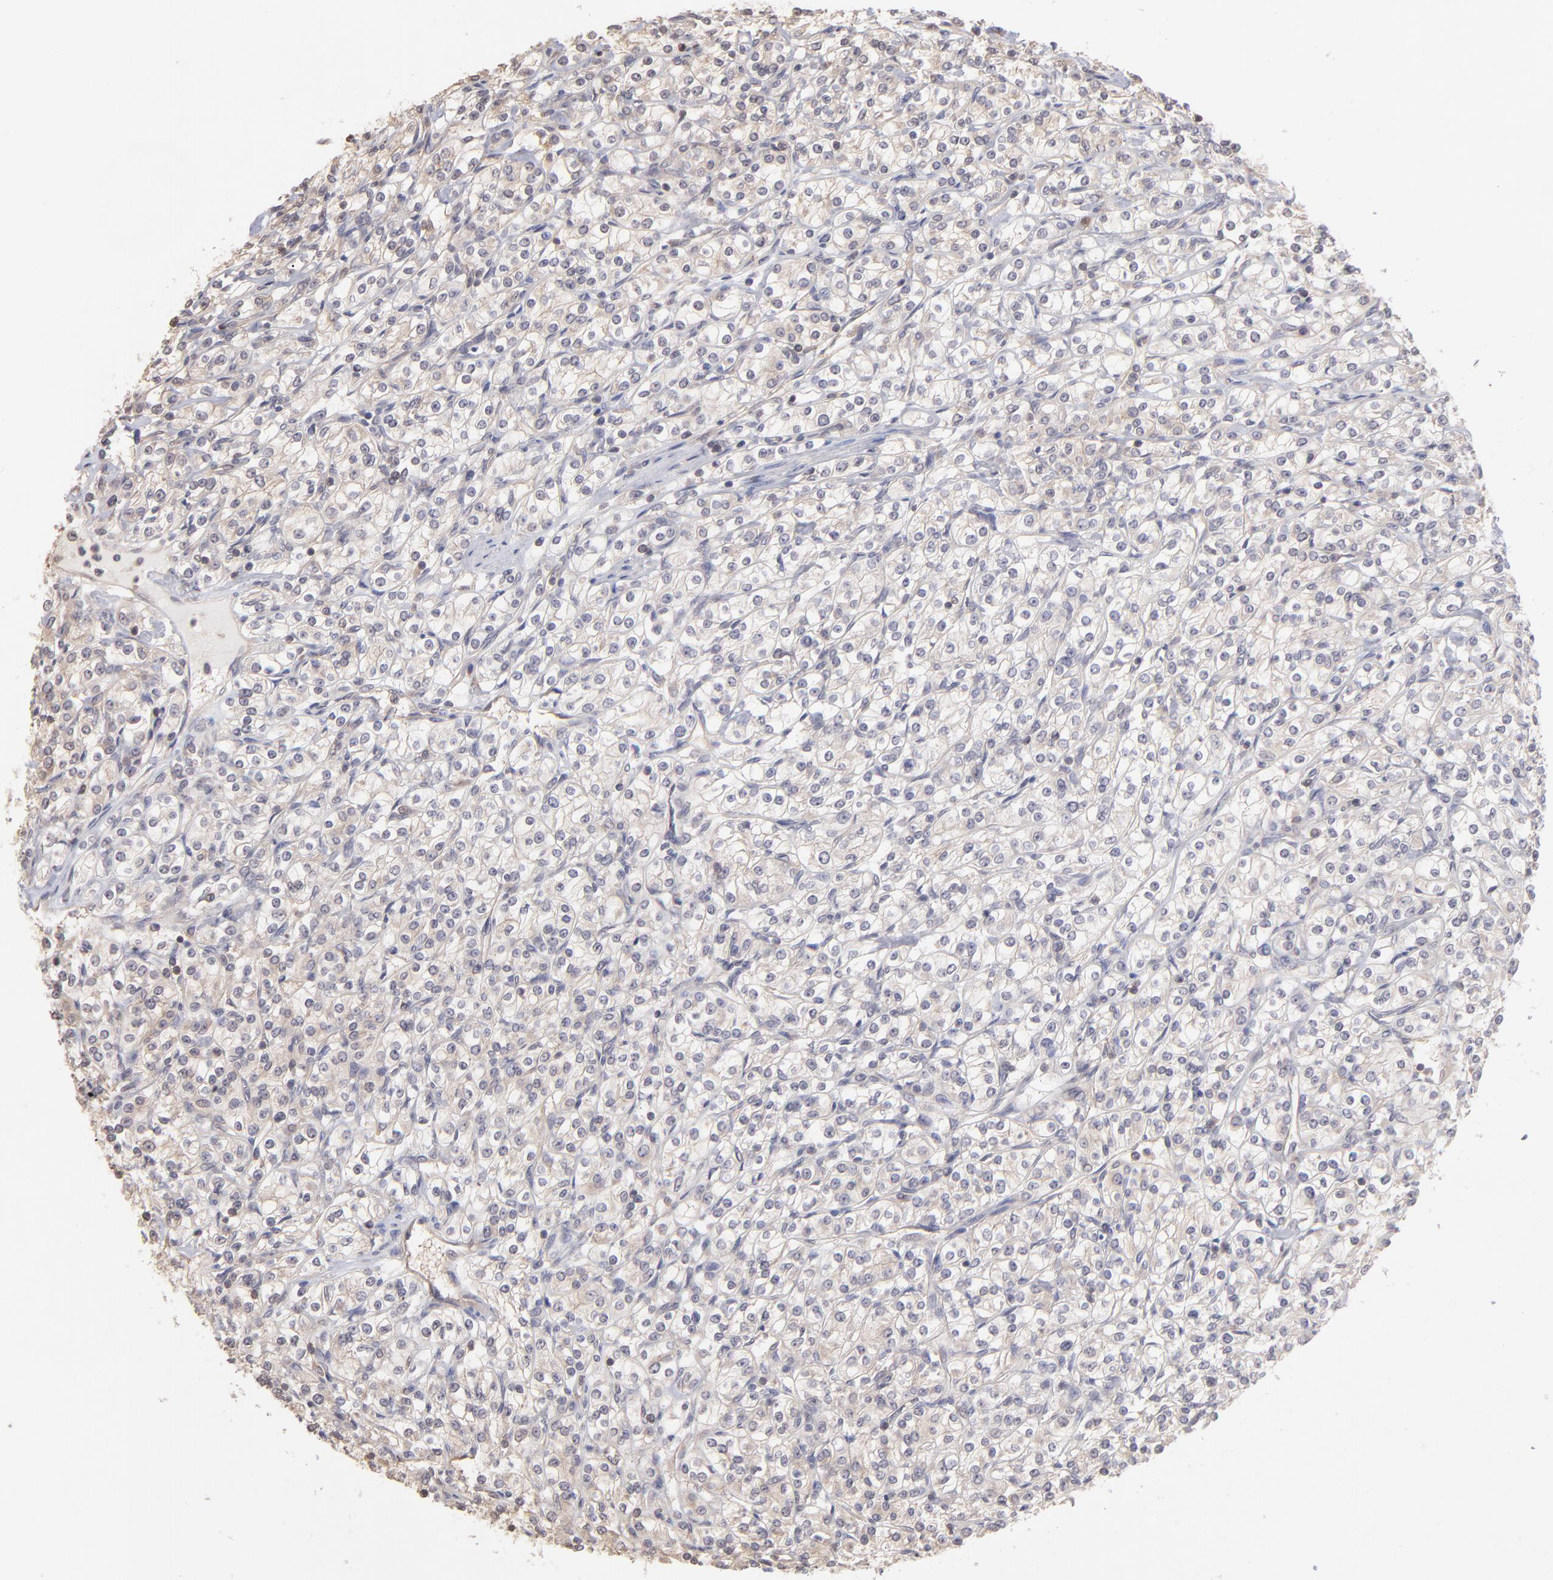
{"staining": {"intensity": "weak", "quantity": "<25%", "location": "cytoplasmic/membranous"}, "tissue": "renal cancer", "cell_type": "Tumor cells", "image_type": "cancer", "snomed": [{"axis": "morphology", "description": "Adenocarcinoma, NOS"}, {"axis": "topography", "description": "Kidney"}], "caption": "This is an IHC micrograph of renal cancer. There is no positivity in tumor cells.", "gene": "MAP2K2", "patient": {"sex": "male", "age": 77}}